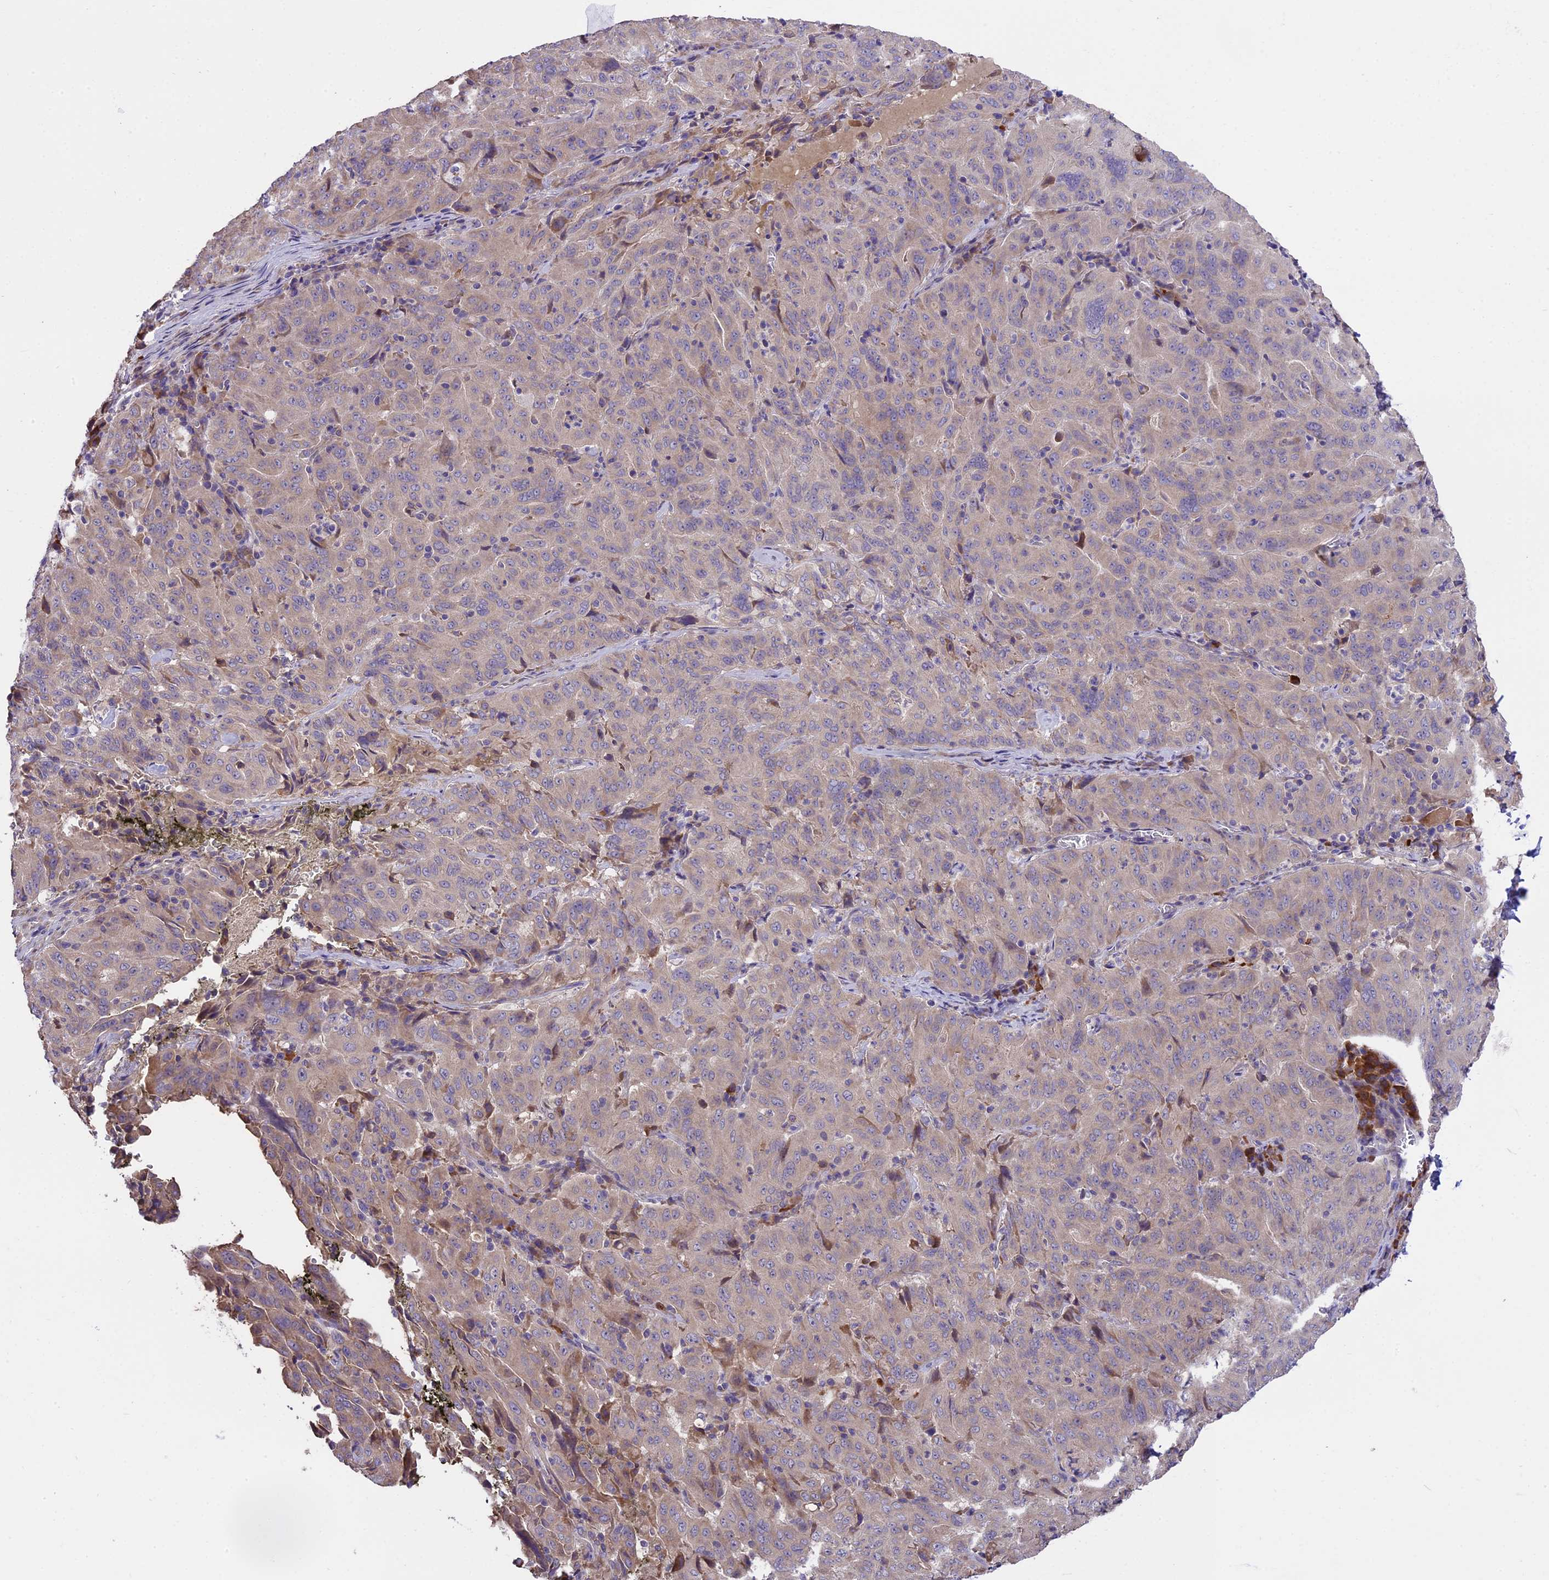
{"staining": {"intensity": "weak", "quantity": "<25%", "location": "cytoplasmic/membranous"}, "tissue": "pancreatic cancer", "cell_type": "Tumor cells", "image_type": "cancer", "snomed": [{"axis": "morphology", "description": "Adenocarcinoma, NOS"}, {"axis": "topography", "description": "Pancreas"}], "caption": "This is a micrograph of IHC staining of pancreatic adenocarcinoma, which shows no positivity in tumor cells.", "gene": "ABCC10", "patient": {"sex": "male", "age": 63}}